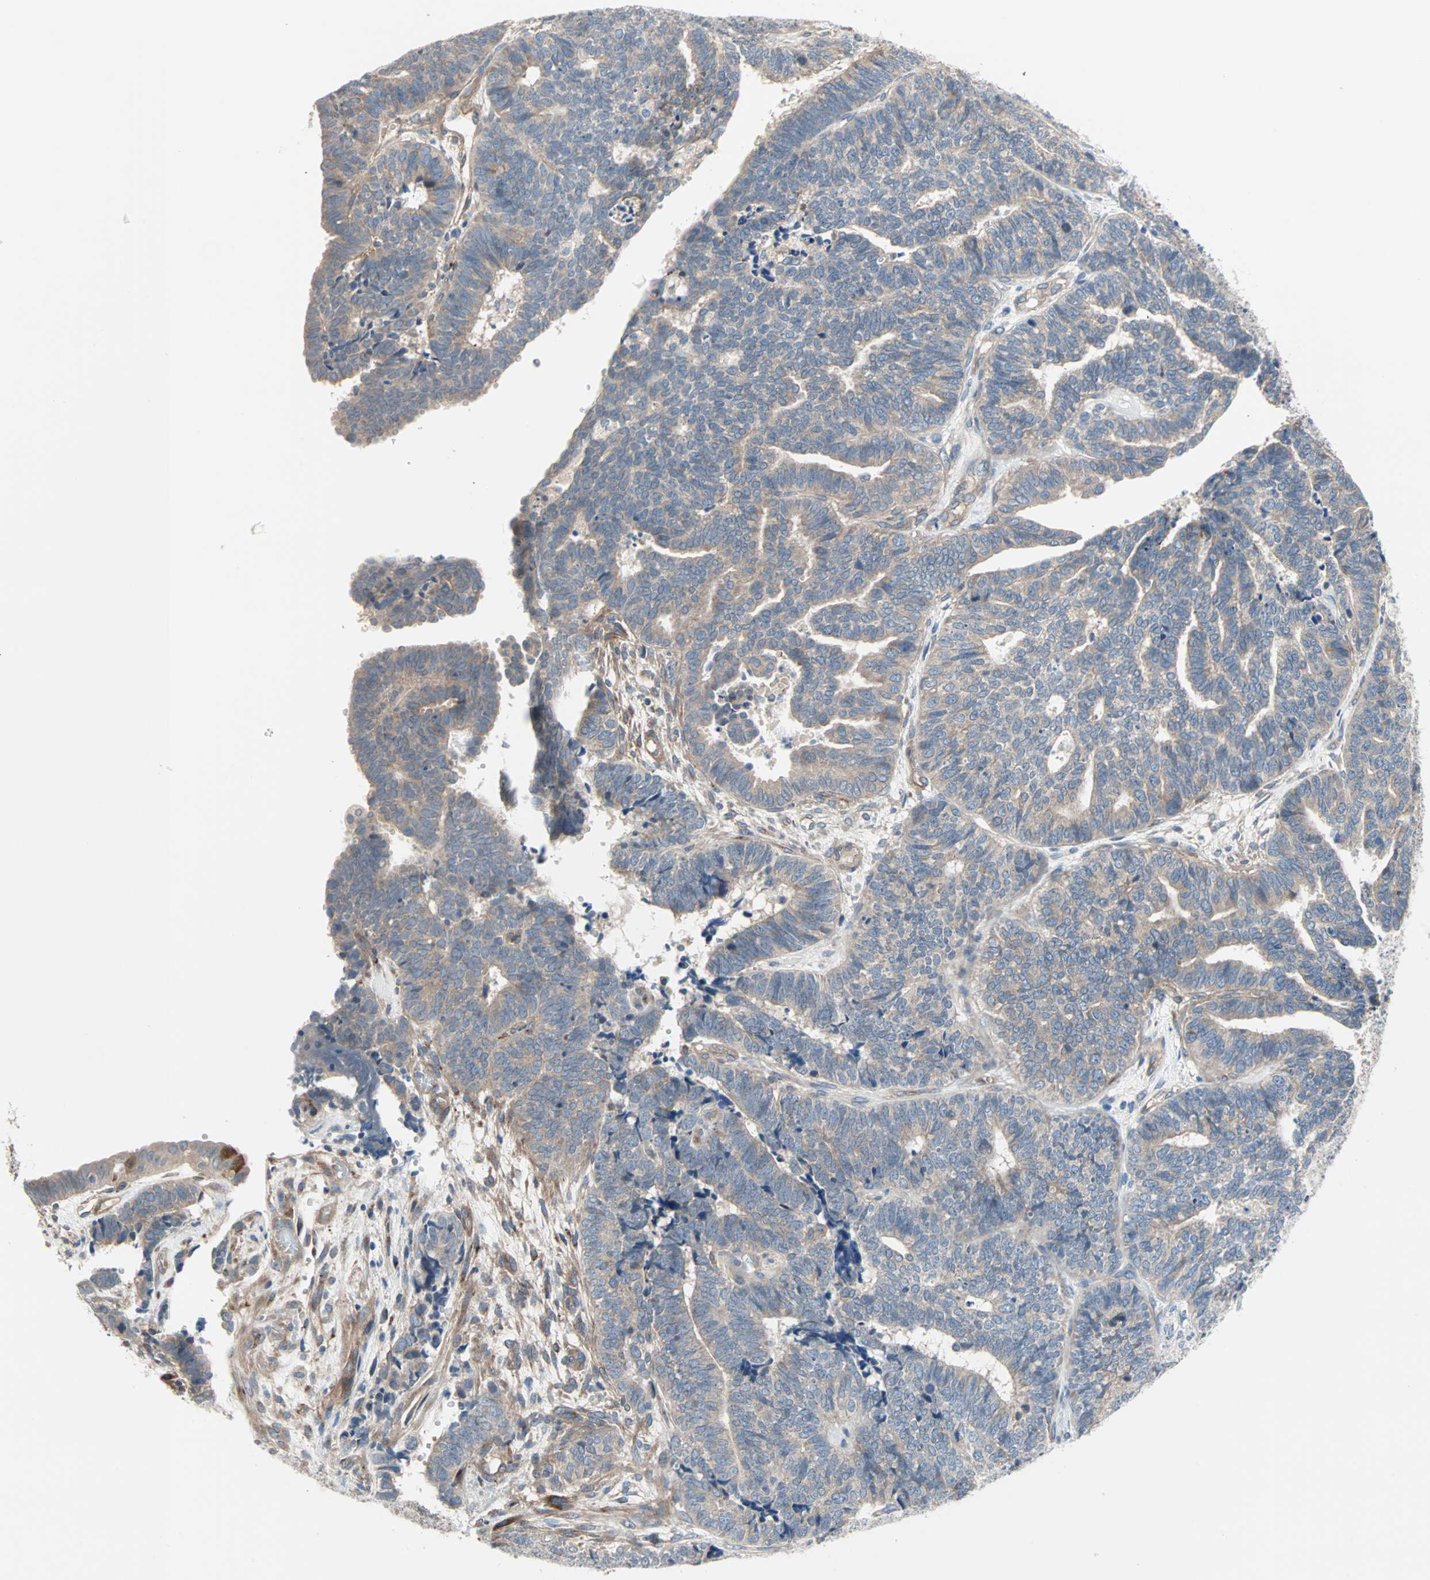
{"staining": {"intensity": "weak", "quantity": "<25%", "location": "cytoplasmic/membranous"}, "tissue": "endometrial cancer", "cell_type": "Tumor cells", "image_type": "cancer", "snomed": [{"axis": "morphology", "description": "Adenocarcinoma, NOS"}, {"axis": "topography", "description": "Endometrium"}], "caption": "Tumor cells are negative for protein expression in human endometrial adenocarcinoma.", "gene": "PDE8A", "patient": {"sex": "female", "age": 70}}